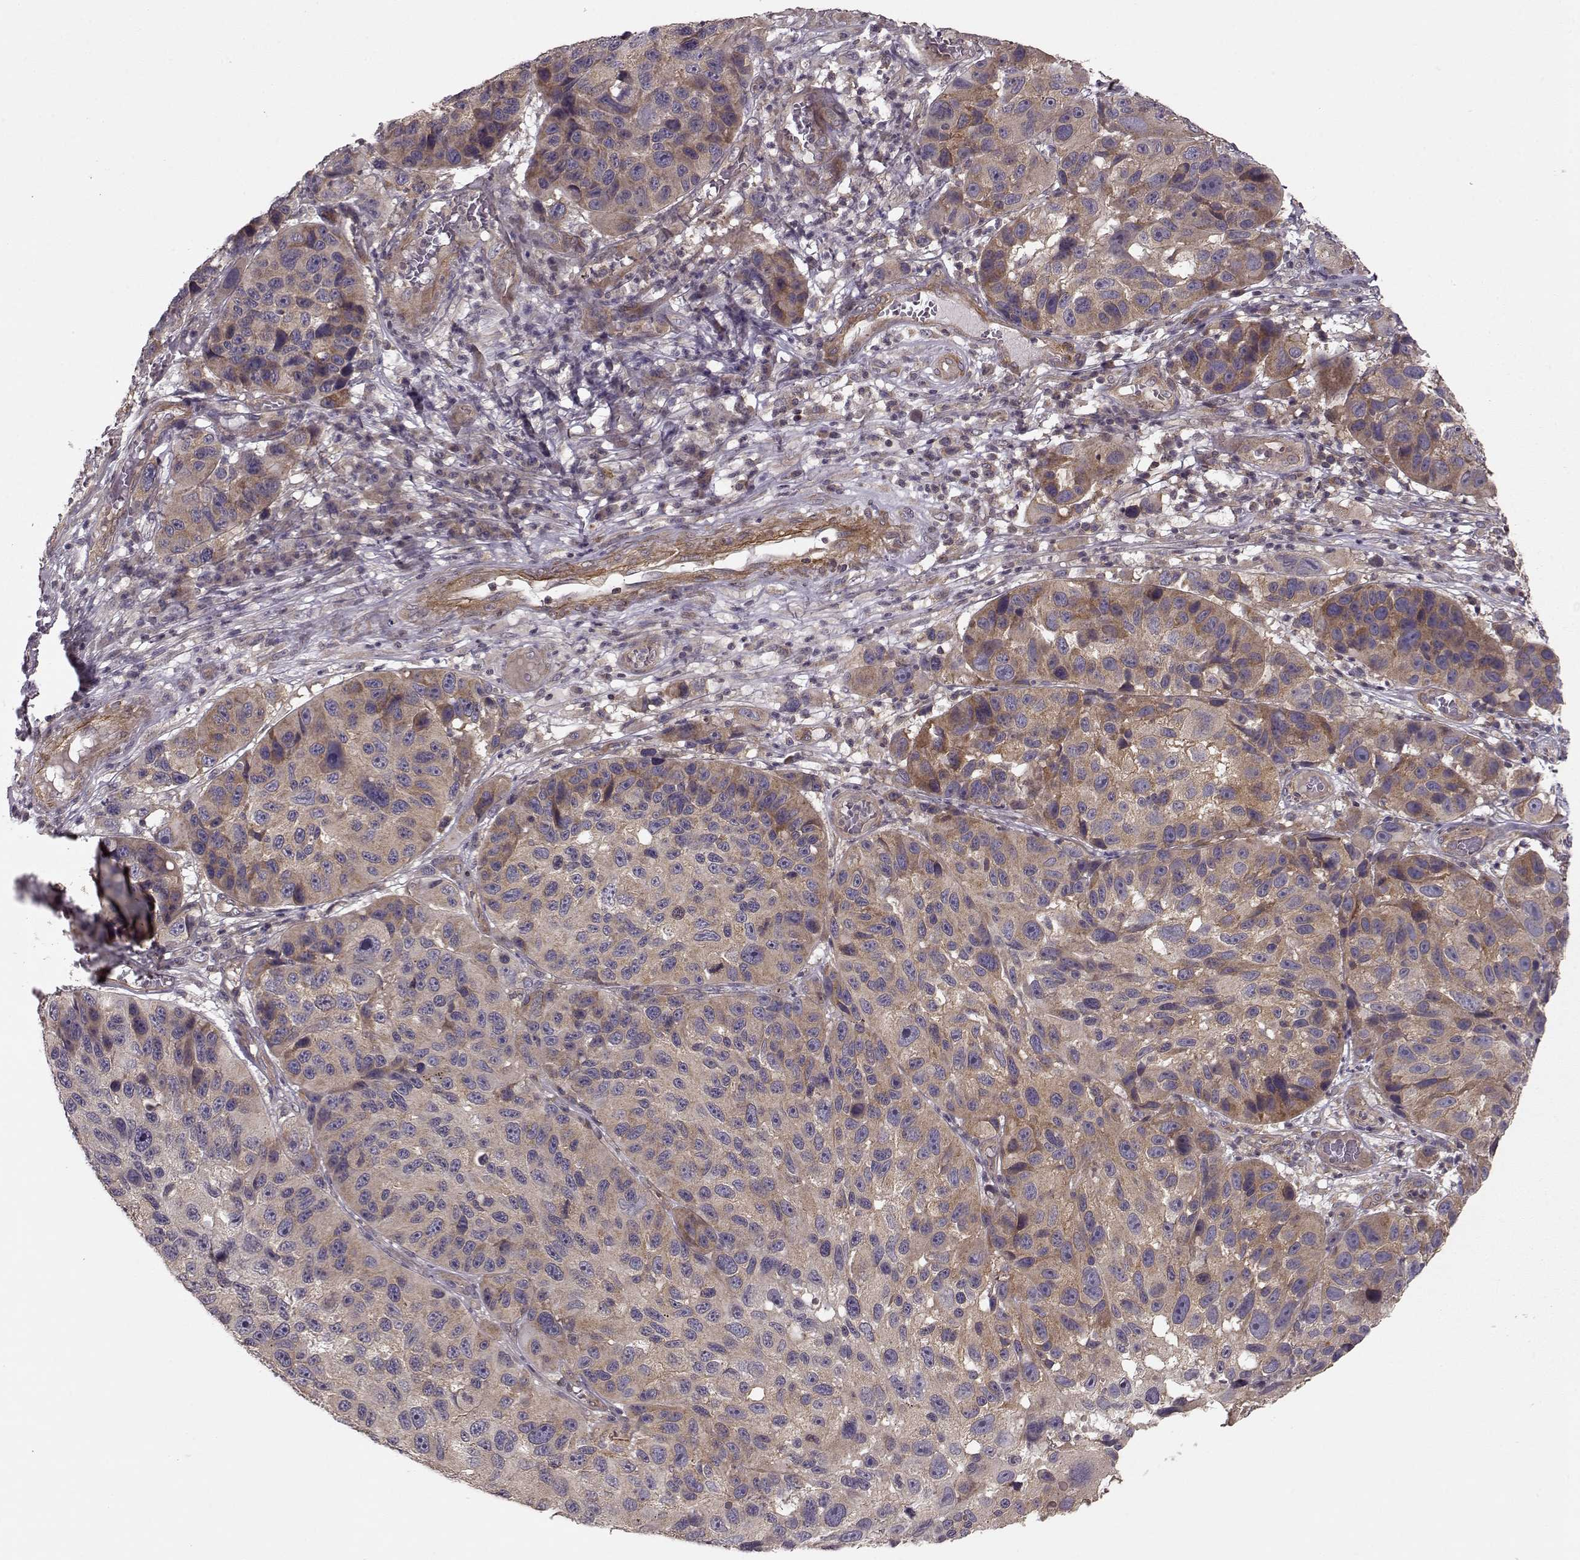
{"staining": {"intensity": "moderate", "quantity": "<25%", "location": "cytoplasmic/membranous"}, "tissue": "melanoma", "cell_type": "Tumor cells", "image_type": "cancer", "snomed": [{"axis": "morphology", "description": "Malignant melanoma, NOS"}, {"axis": "topography", "description": "Skin"}], "caption": "A high-resolution image shows immunohistochemistry (IHC) staining of malignant melanoma, which exhibits moderate cytoplasmic/membranous positivity in about <25% of tumor cells. The staining was performed using DAB, with brown indicating positive protein expression. Nuclei are stained blue with hematoxylin.", "gene": "SLAIN2", "patient": {"sex": "male", "age": 53}}